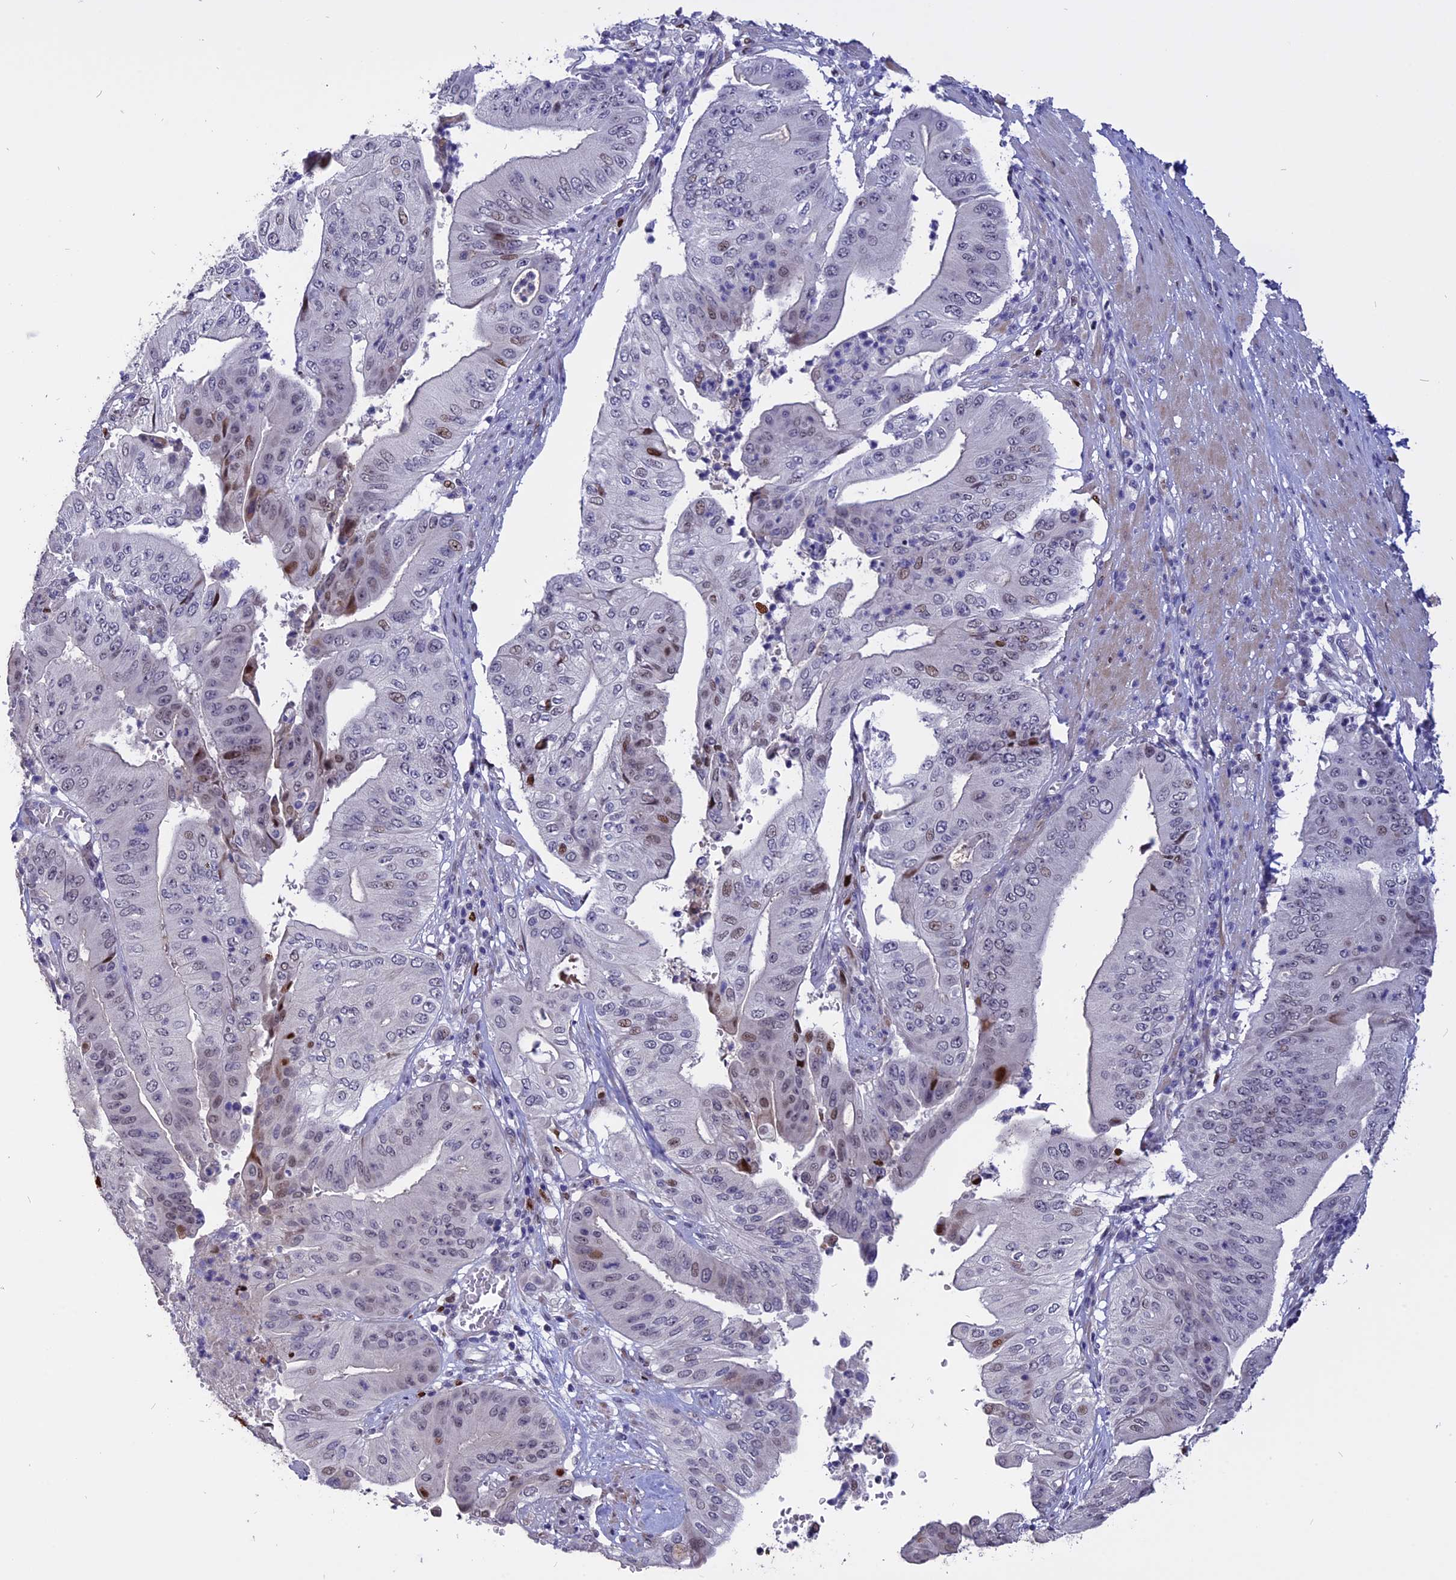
{"staining": {"intensity": "moderate", "quantity": "<25%", "location": "nuclear"}, "tissue": "pancreatic cancer", "cell_type": "Tumor cells", "image_type": "cancer", "snomed": [{"axis": "morphology", "description": "Adenocarcinoma, NOS"}, {"axis": "topography", "description": "Pancreas"}], "caption": "Approximately <25% of tumor cells in human pancreatic cancer demonstrate moderate nuclear protein positivity as visualized by brown immunohistochemical staining.", "gene": "TMEM263", "patient": {"sex": "female", "age": 77}}